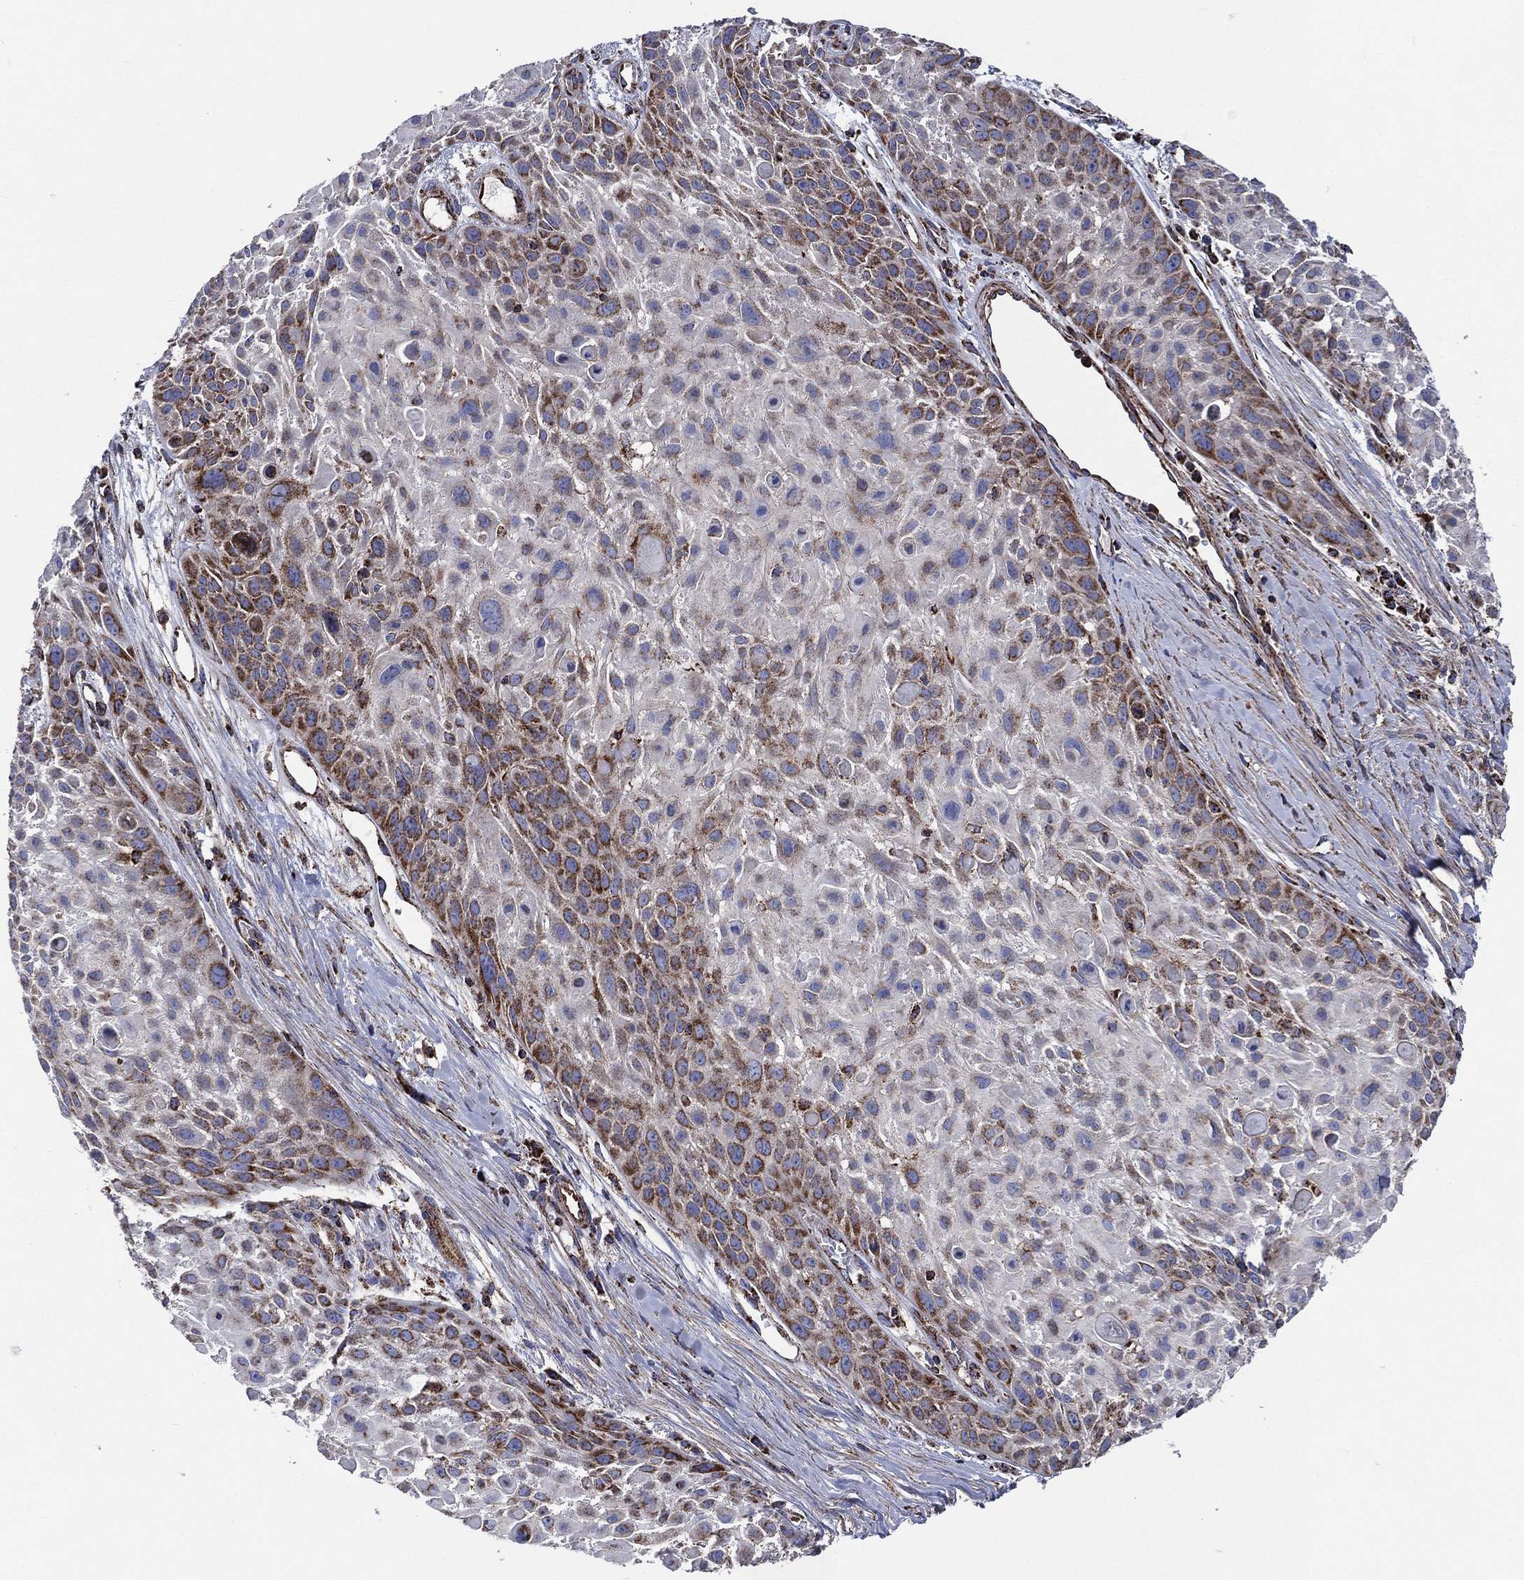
{"staining": {"intensity": "strong", "quantity": "<25%", "location": "cytoplasmic/membranous"}, "tissue": "skin cancer", "cell_type": "Tumor cells", "image_type": "cancer", "snomed": [{"axis": "morphology", "description": "Squamous cell carcinoma, NOS"}, {"axis": "topography", "description": "Skin"}, {"axis": "topography", "description": "Anal"}], "caption": "Tumor cells demonstrate medium levels of strong cytoplasmic/membranous expression in about <25% of cells in squamous cell carcinoma (skin). Ihc stains the protein of interest in brown and the nuclei are stained blue.", "gene": "ANKRD37", "patient": {"sex": "female", "age": 75}}